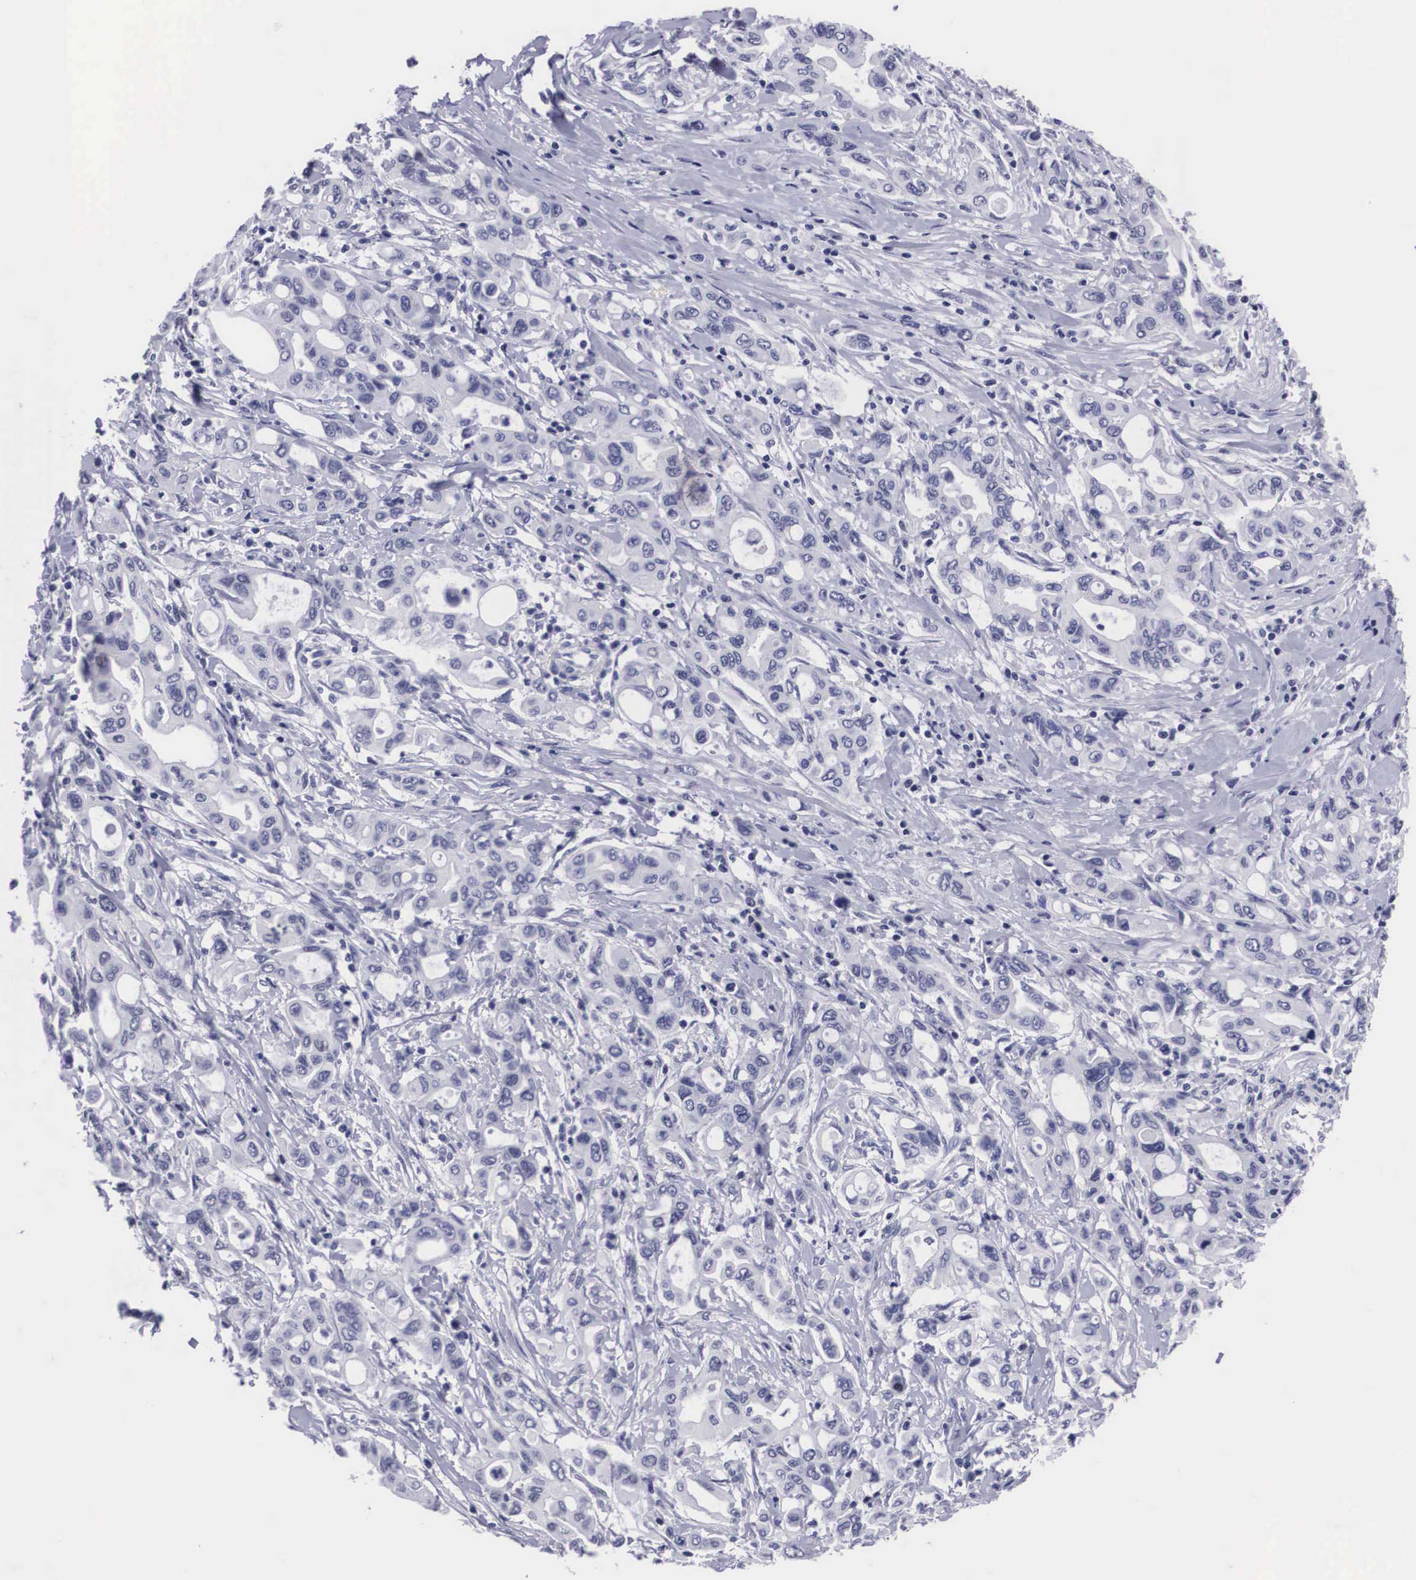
{"staining": {"intensity": "negative", "quantity": "none", "location": "none"}, "tissue": "pancreatic cancer", "cell_type": "Tumor cells", "image_type": "cancer", "snomed": [{"axis": "morphology", "description": "Adenocarcinoma, NOS"}, {"axis": "topography", "description": "Pancreas"}], "caption": "High power microscopy histopathology image of an IHC photomicrograph of pancreatic adenocarcinoma, revealing no significant positivity in tumor cells.", "gene": "C22orf31", "patient": {"sex": "female", "age": 57}}